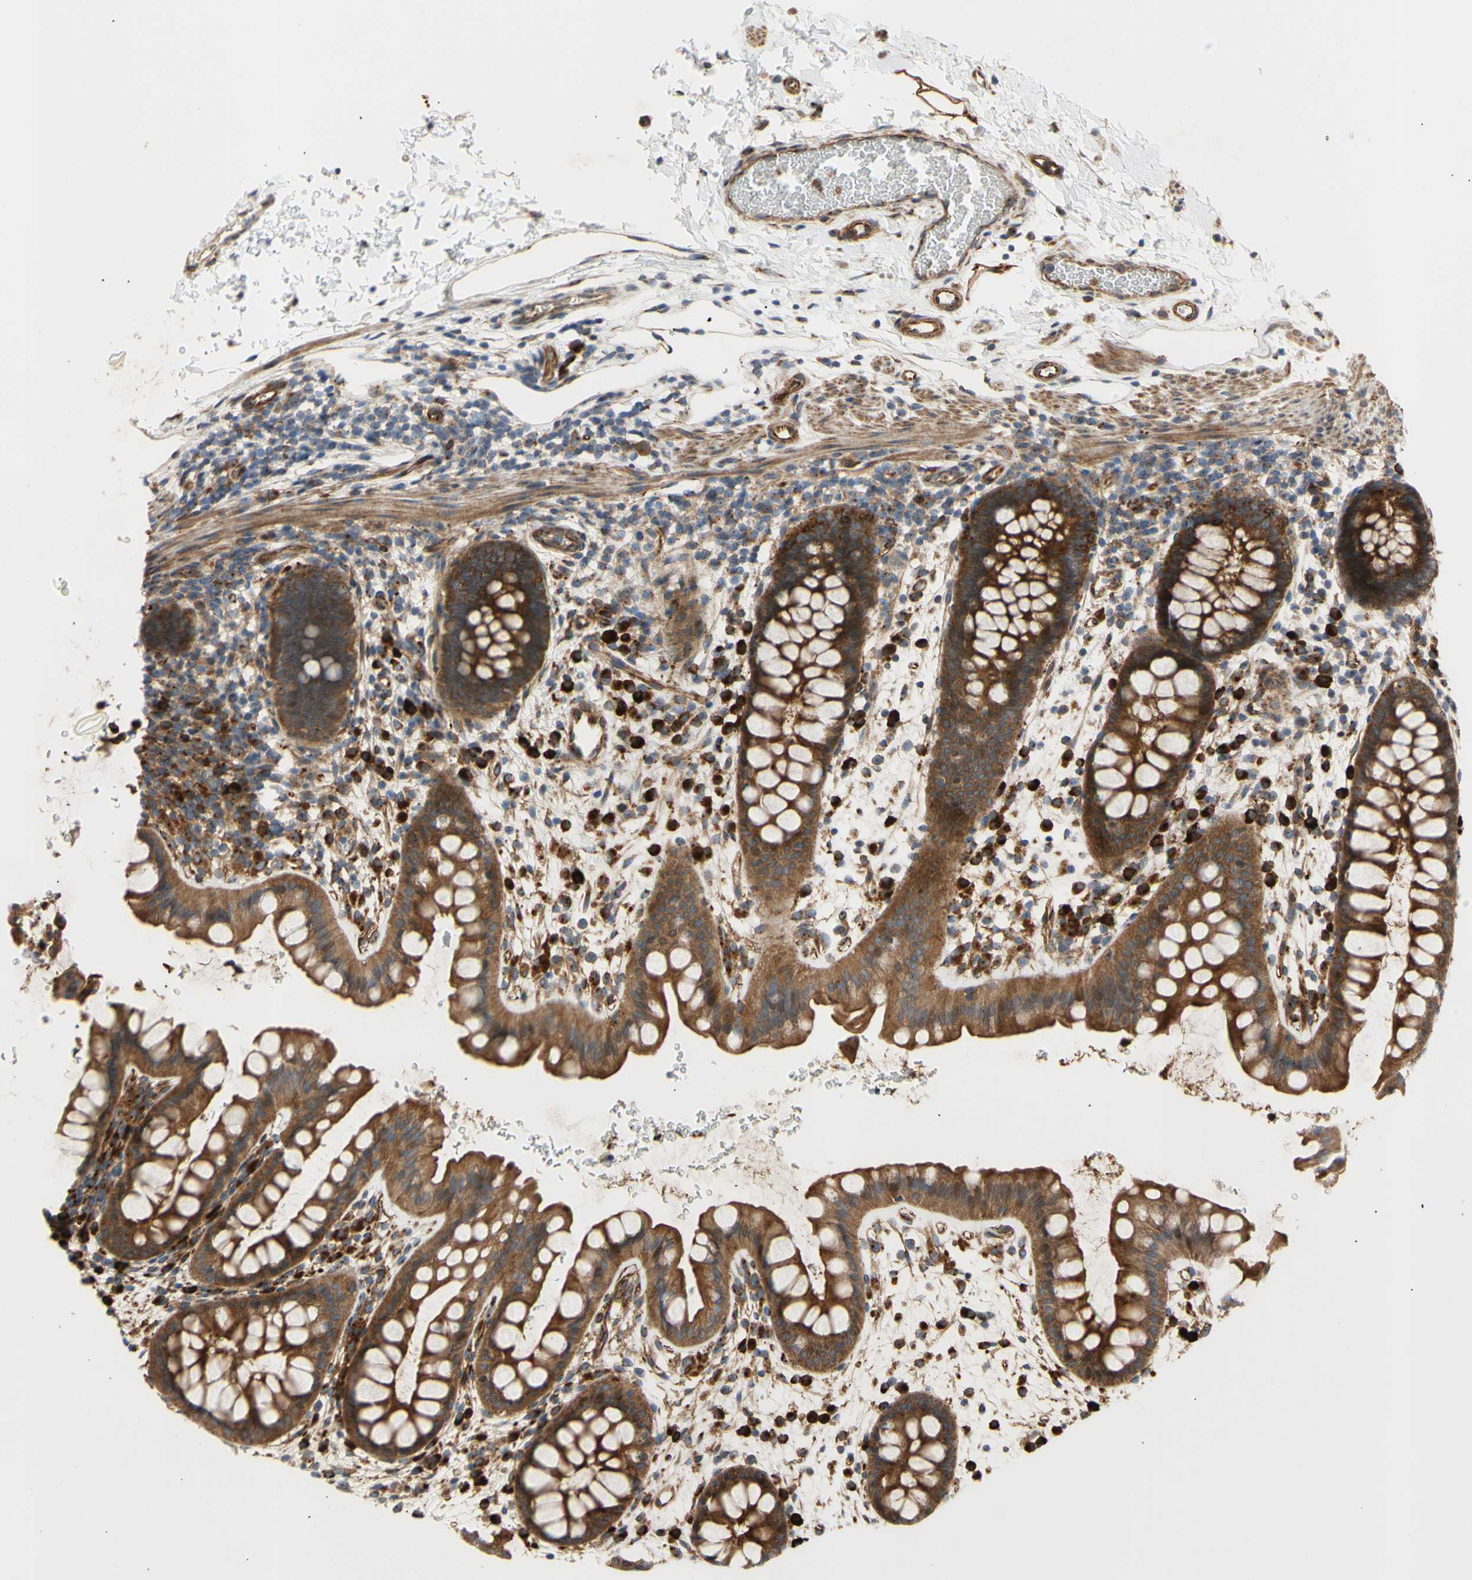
{"staining": {"intensity": "strong", "quantity": "25%-75%", "location": "cytoplasmic/membranous"}, "tissue": "rectum", "cell_type": "Glandular cells", "image_type": "normal", "snomed": [{"axis": "morphology", "description": "Normal tissue, NOS"}, {"axis": "topography", "description": "Rectum"}], "caption": "This histopathology image reveals unremarkable rectum stained with immunohistochemistry to label a protein in brown. The cytoplasmic/membranous of glandular cells show strong positivity for the protein. Nuclei are counter-stained blue.", "gene": "TUBG2", "patient": {"sex": "female", "age": 24}}